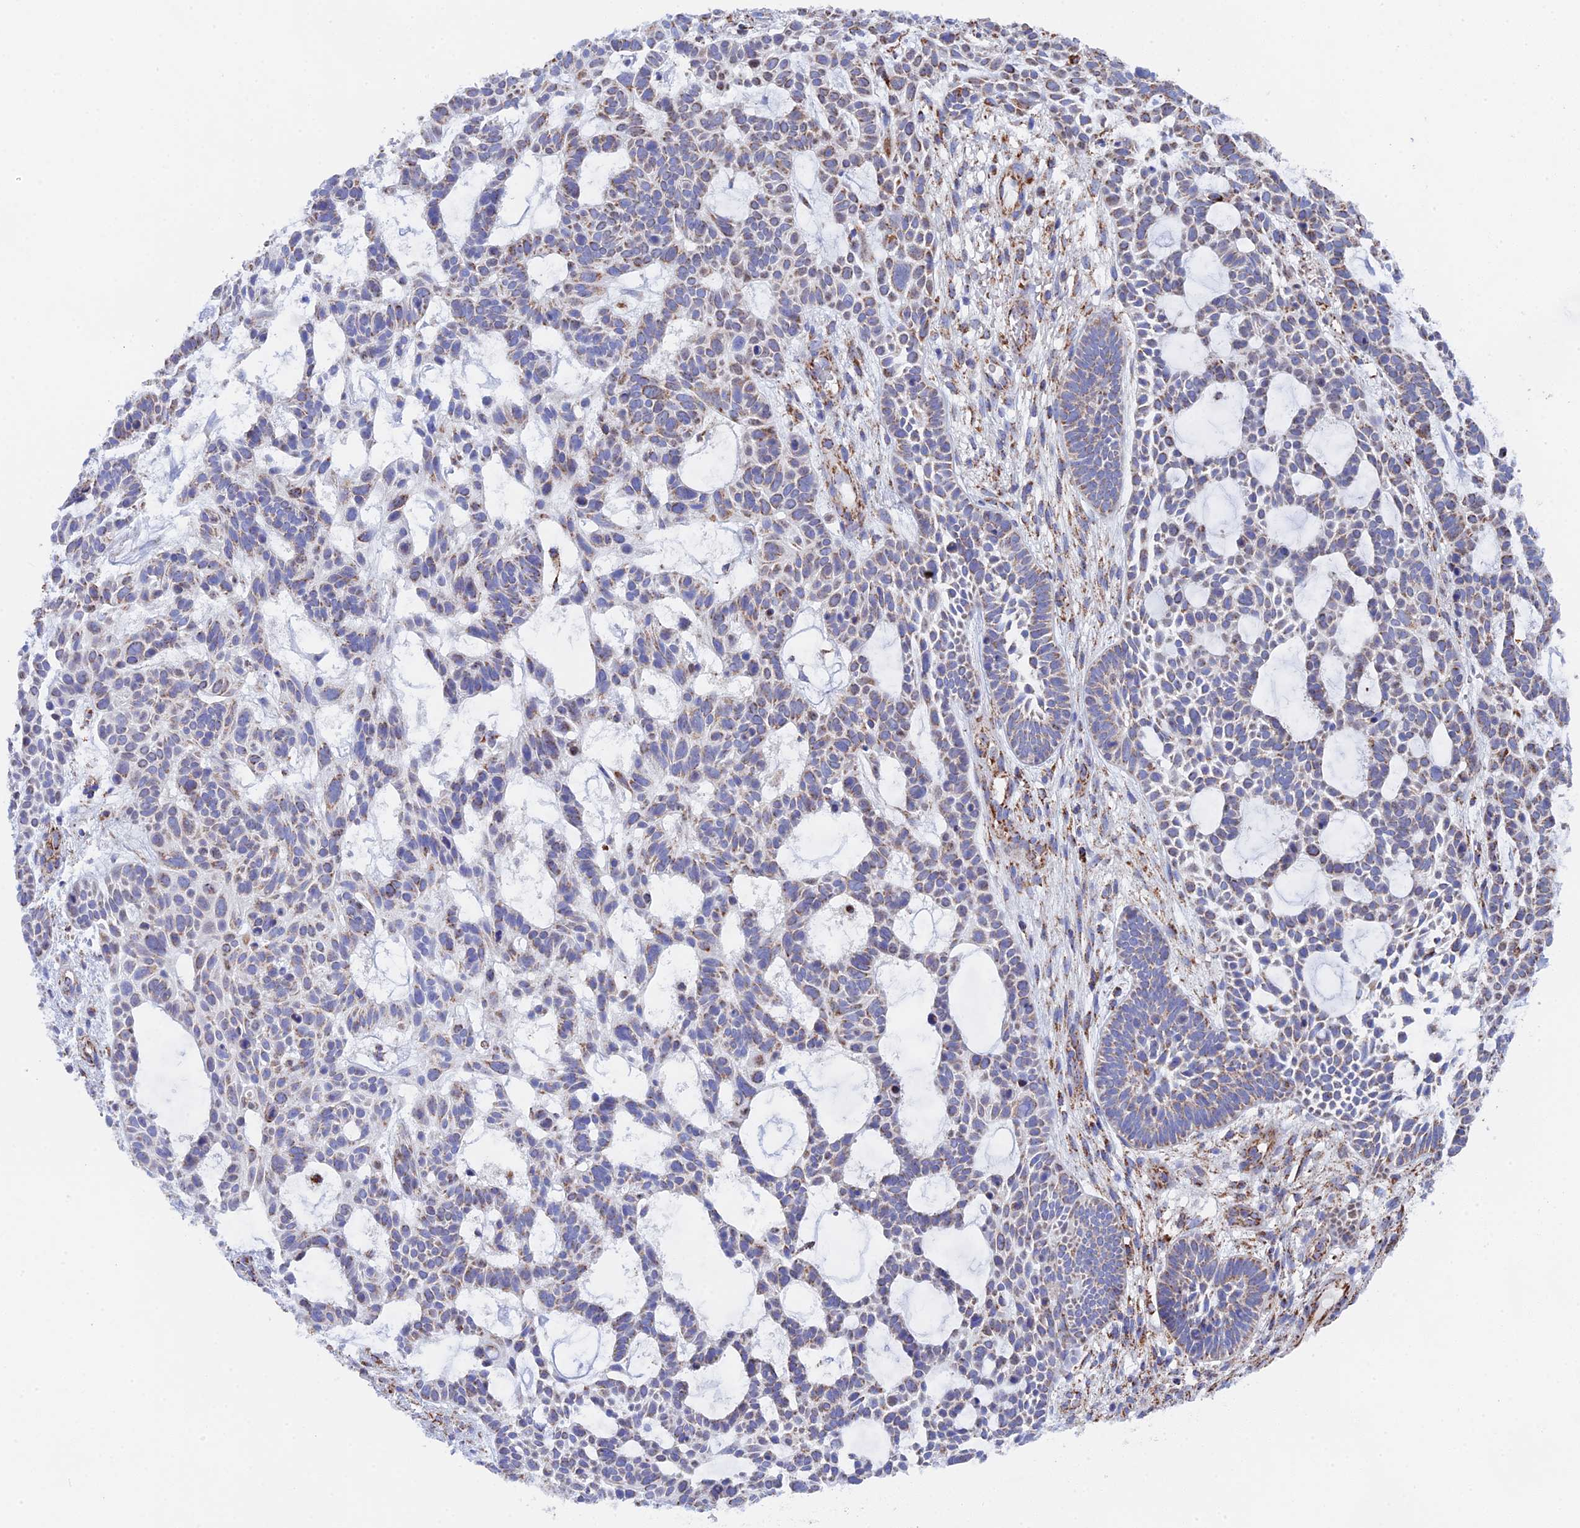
{"staining": {"intensity": "weak", "quantity": "25%-75%", "location": "cytoplasmic/membranous"}, "tissue": "skin cancer", "cell_type": "Tumor cells", "image_type": "cancer", "snomed": [{"axis": "morphology", "description": "Basal cell carcinoma"}, {"axis": "topography", "description": "Skin"}], "caption": "A brown stain highlights weak cytoplasmic/membranous positivity of a protein in human basal cell carcinoma (skin) tumor cells.", "gene": "NDUFA5", "patient": {"sex": "male", "age": 89}}